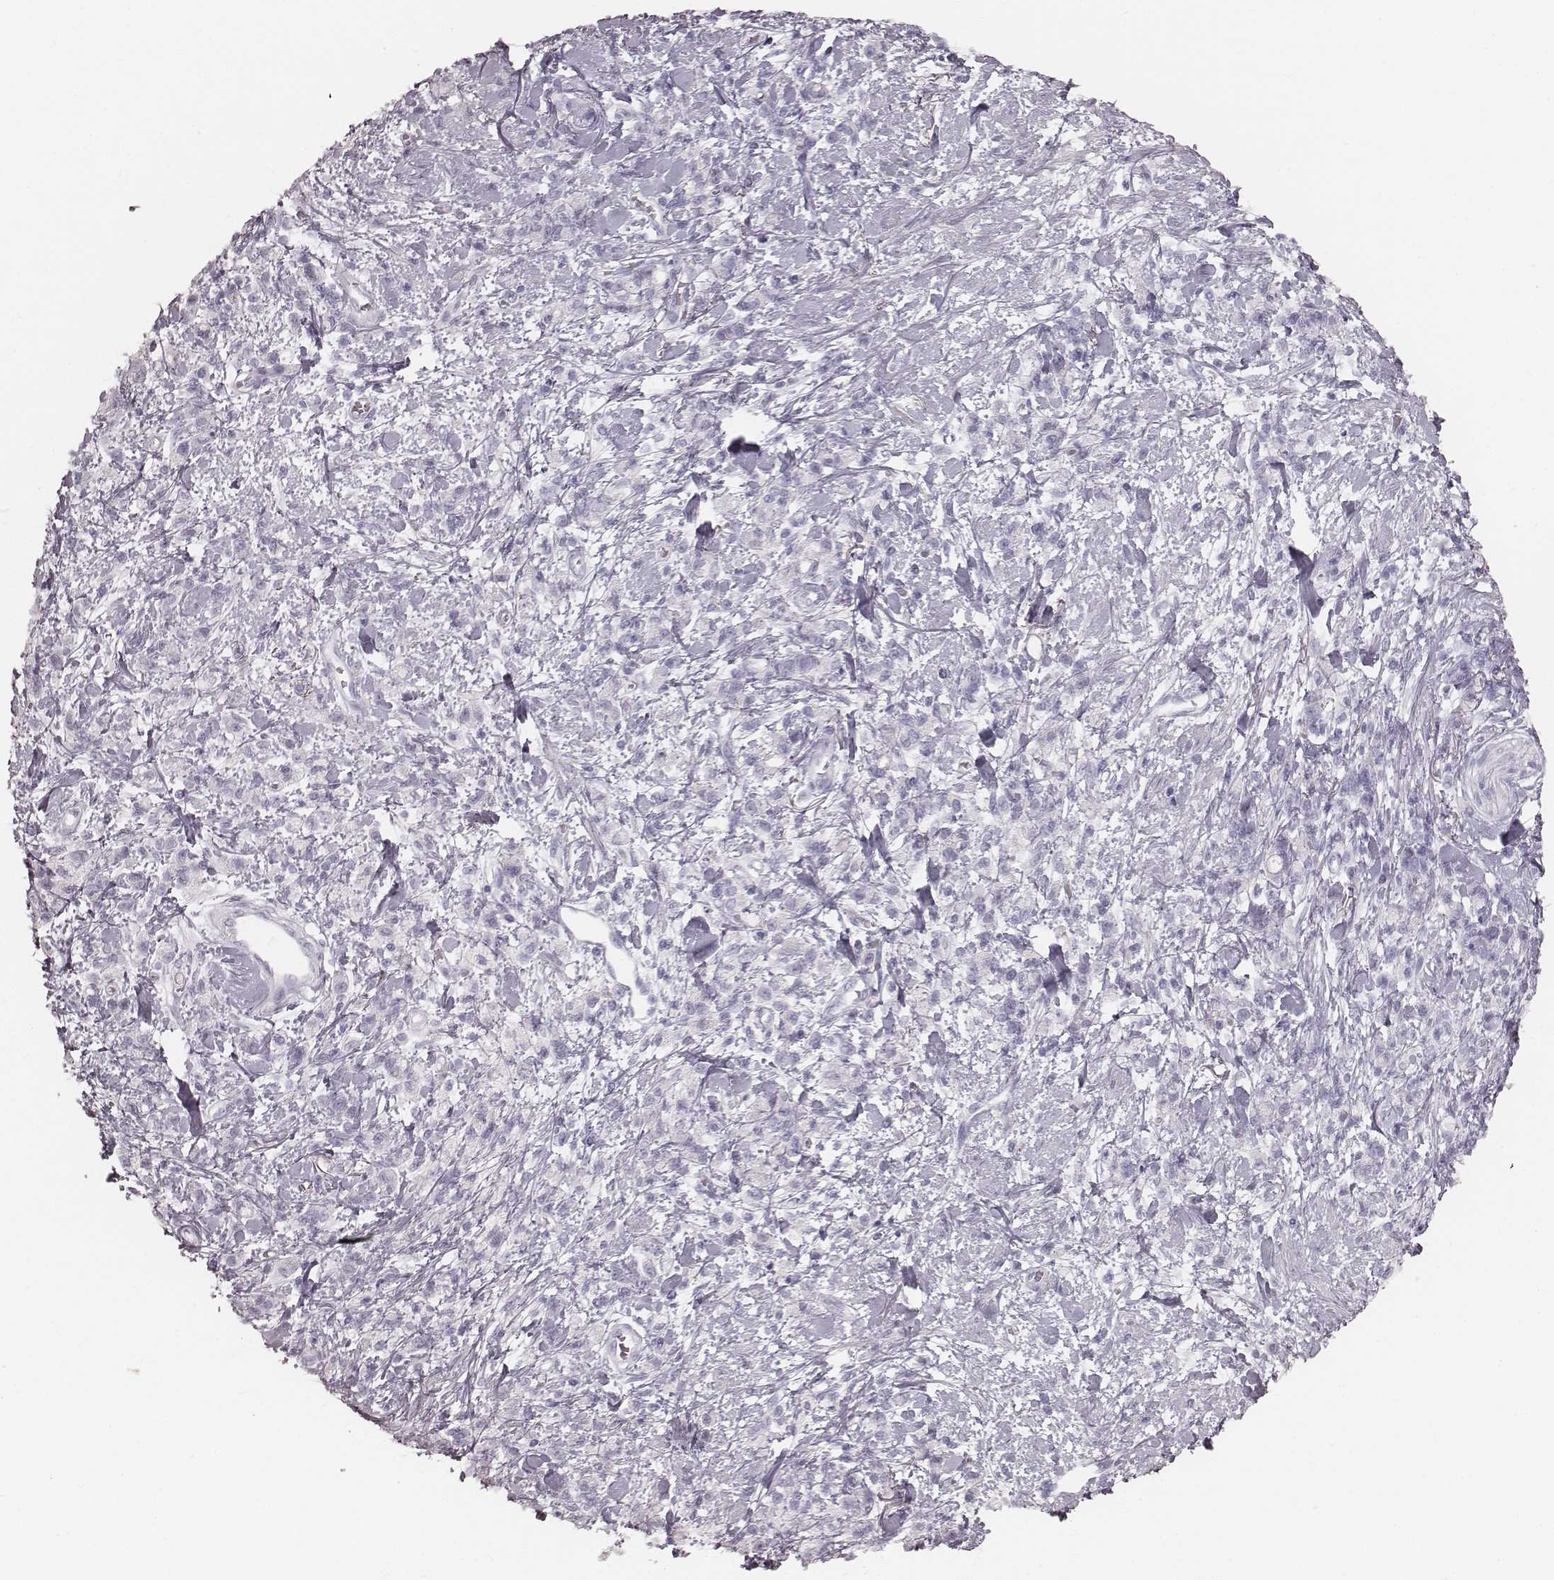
{"staining": {"intensity": "negative", "quantity": "none", "location": "none"}, "tissue": "stomach cancer", "cell_type": "Tumor cells", "image_type": "cancer", "snomed": [{"axis": "morphology", "description": "Adenocarcinoma, NOS"}, {"axis": "topography", "description": "Stomach"}], "caption": "IHC histopathology image of human stomach cancer stained for a protein (brown), which displays no positivity in tumor cells.", "gene": "KRT34", "patient": {"sex": "male", "age": 77}}